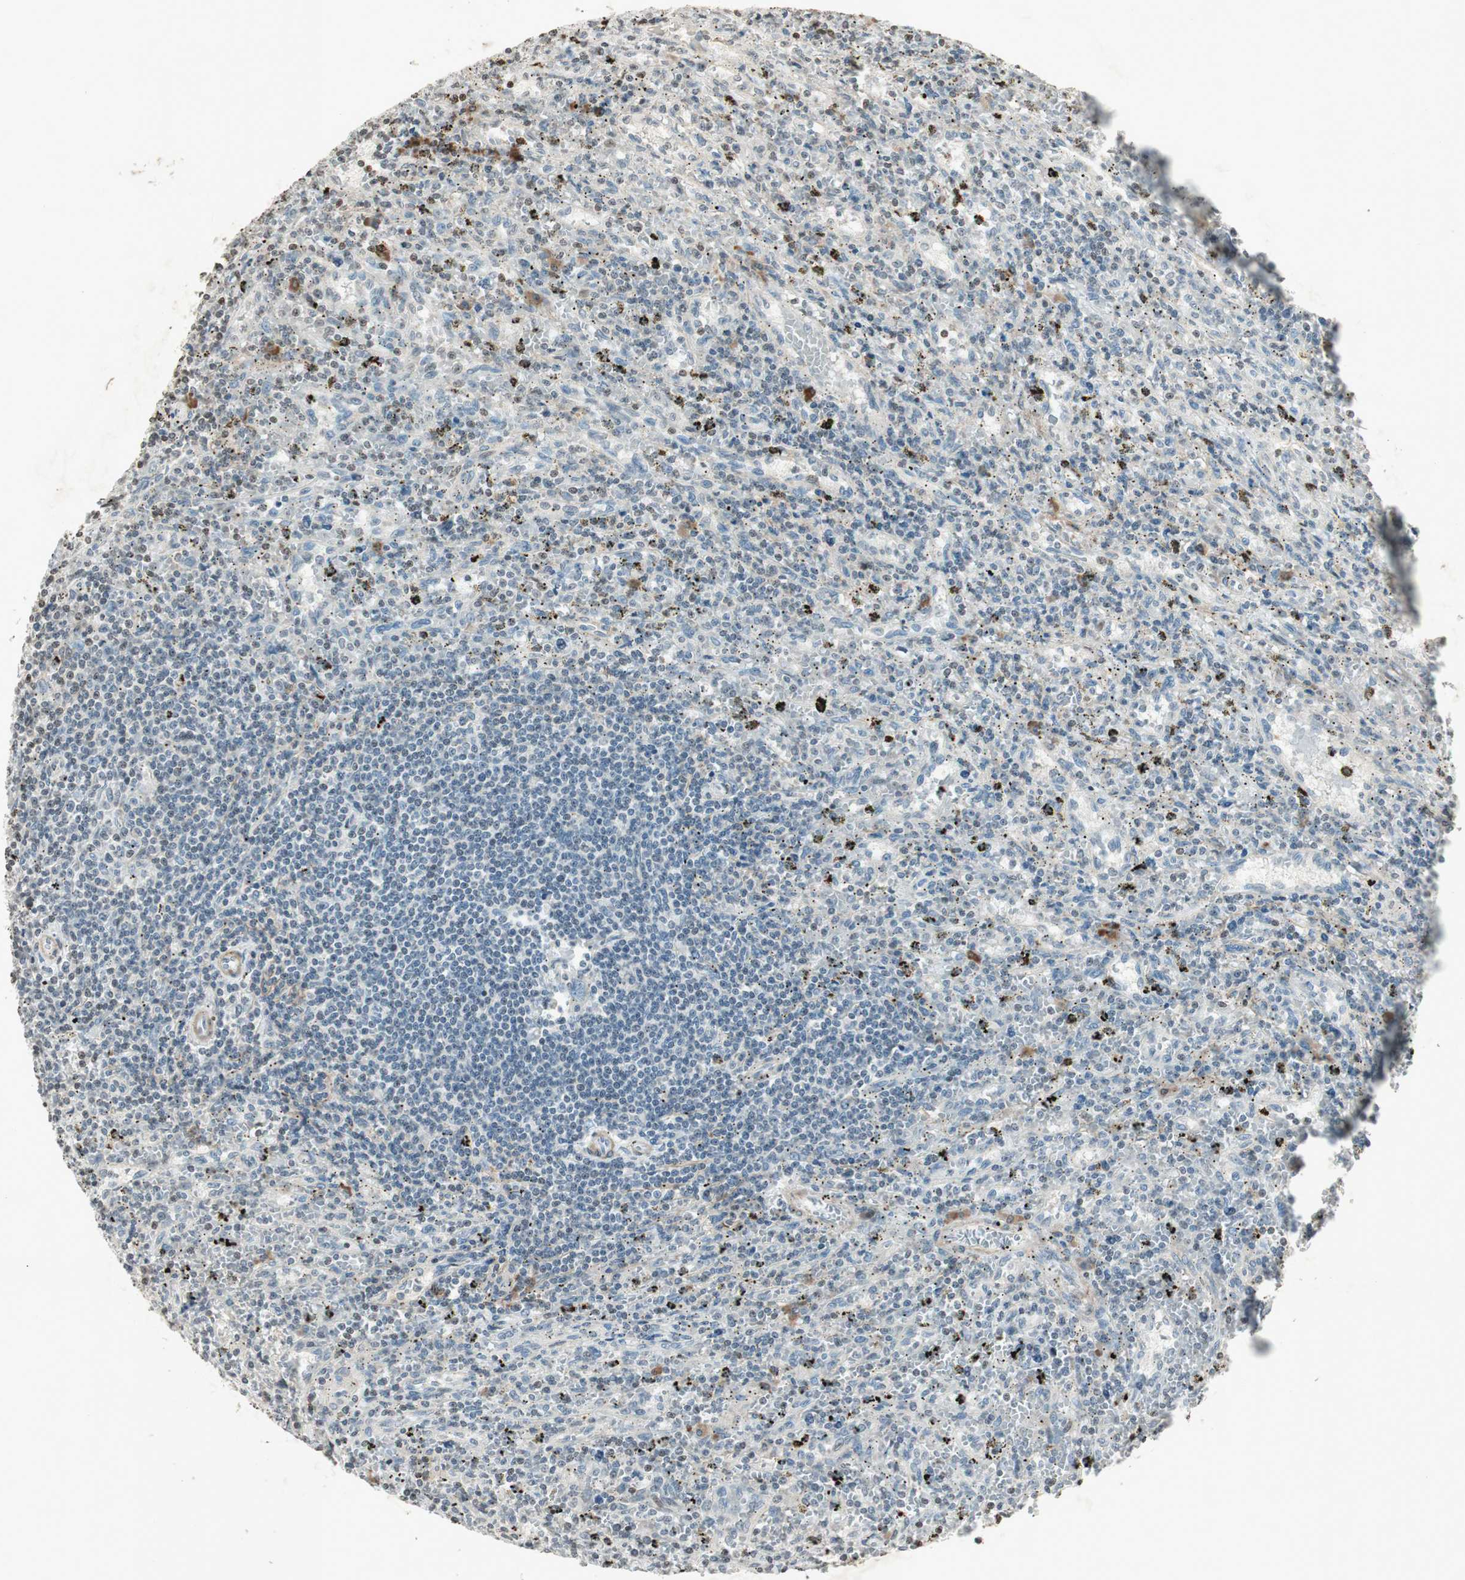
{"staining": {"intensity": "weak", "quantity": "<25%", "location": "cytoplasmic/membranous"}, "tissue": "lymphoma", "cell_type": "Tumor cells", "image_type": "cancer", "snomed": [{"axis": "morphology", "description": "Malignant lymphoma, non-Hodgkin's type, Low grade"}, {"axis": "topography", "description": "Spleen"}], "caption": "Lymphoma was stained to show a protein in brown. There is no significant expression in tumor cells.", "gene": "PRKG1", "patient": {"sex": "male", "age": 76}}